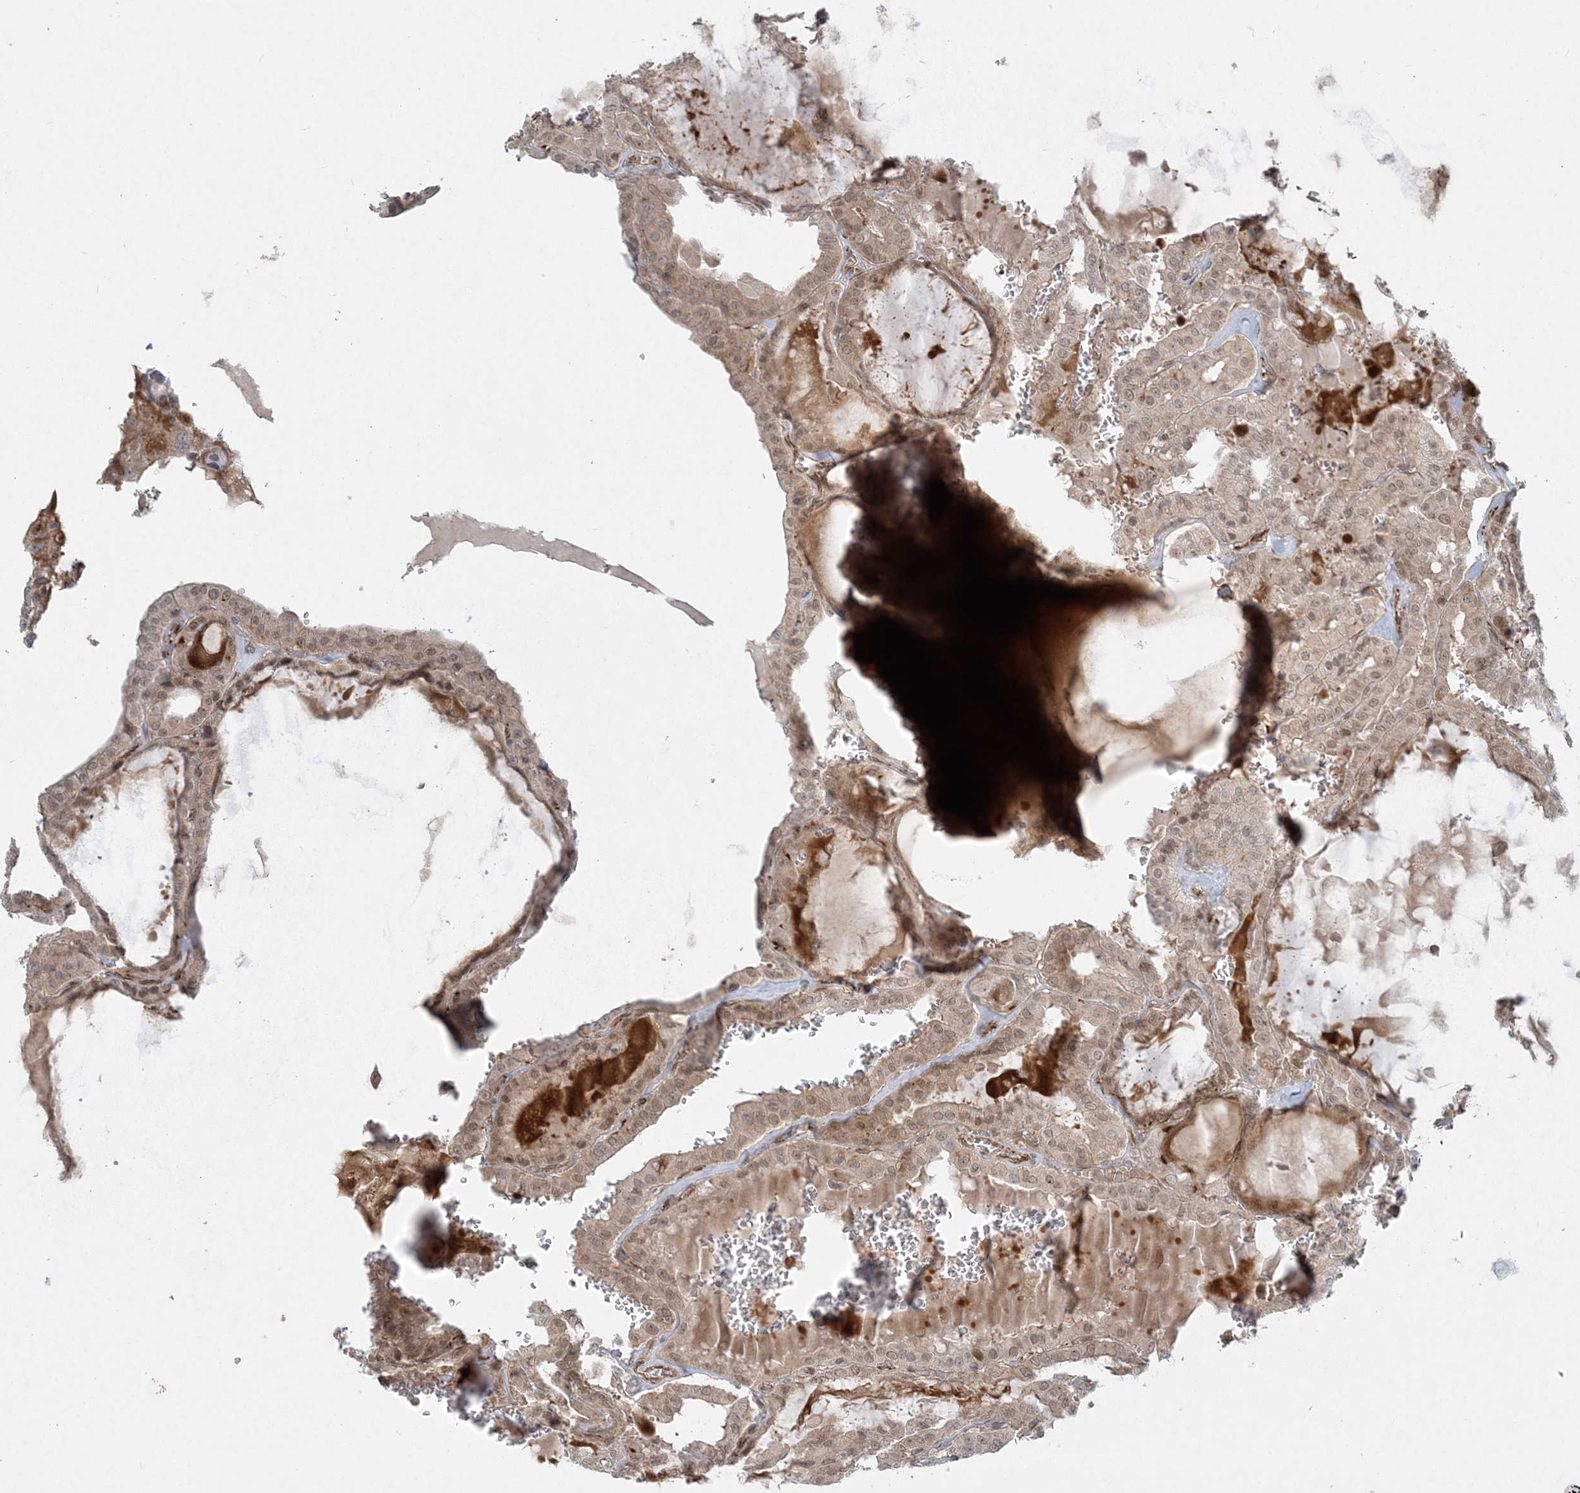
{"staining": {"intensity": "moderate", "quantity": ">75%", "location": "cytoplasmic/membranous,nuclear"}, "tissue": "thyroid cancer", "cell_type": "Tumor cells", "image_type": "cancer", "snomed": [{"axis": "morphology", "description": "Papillary adenocarcinoma, NOS"}, {"axis": "topography", "description": "Thyroid gland"}], "caption": "Immunohistochemistry of thyroid papillary adenocarcinoma reveals medium levels of moderate cytoplasmic/membranous and nuclear expression in about >75% of tumor cells.", "gene": "INPP1", "patient": {"sex": "male", "age": 52}}